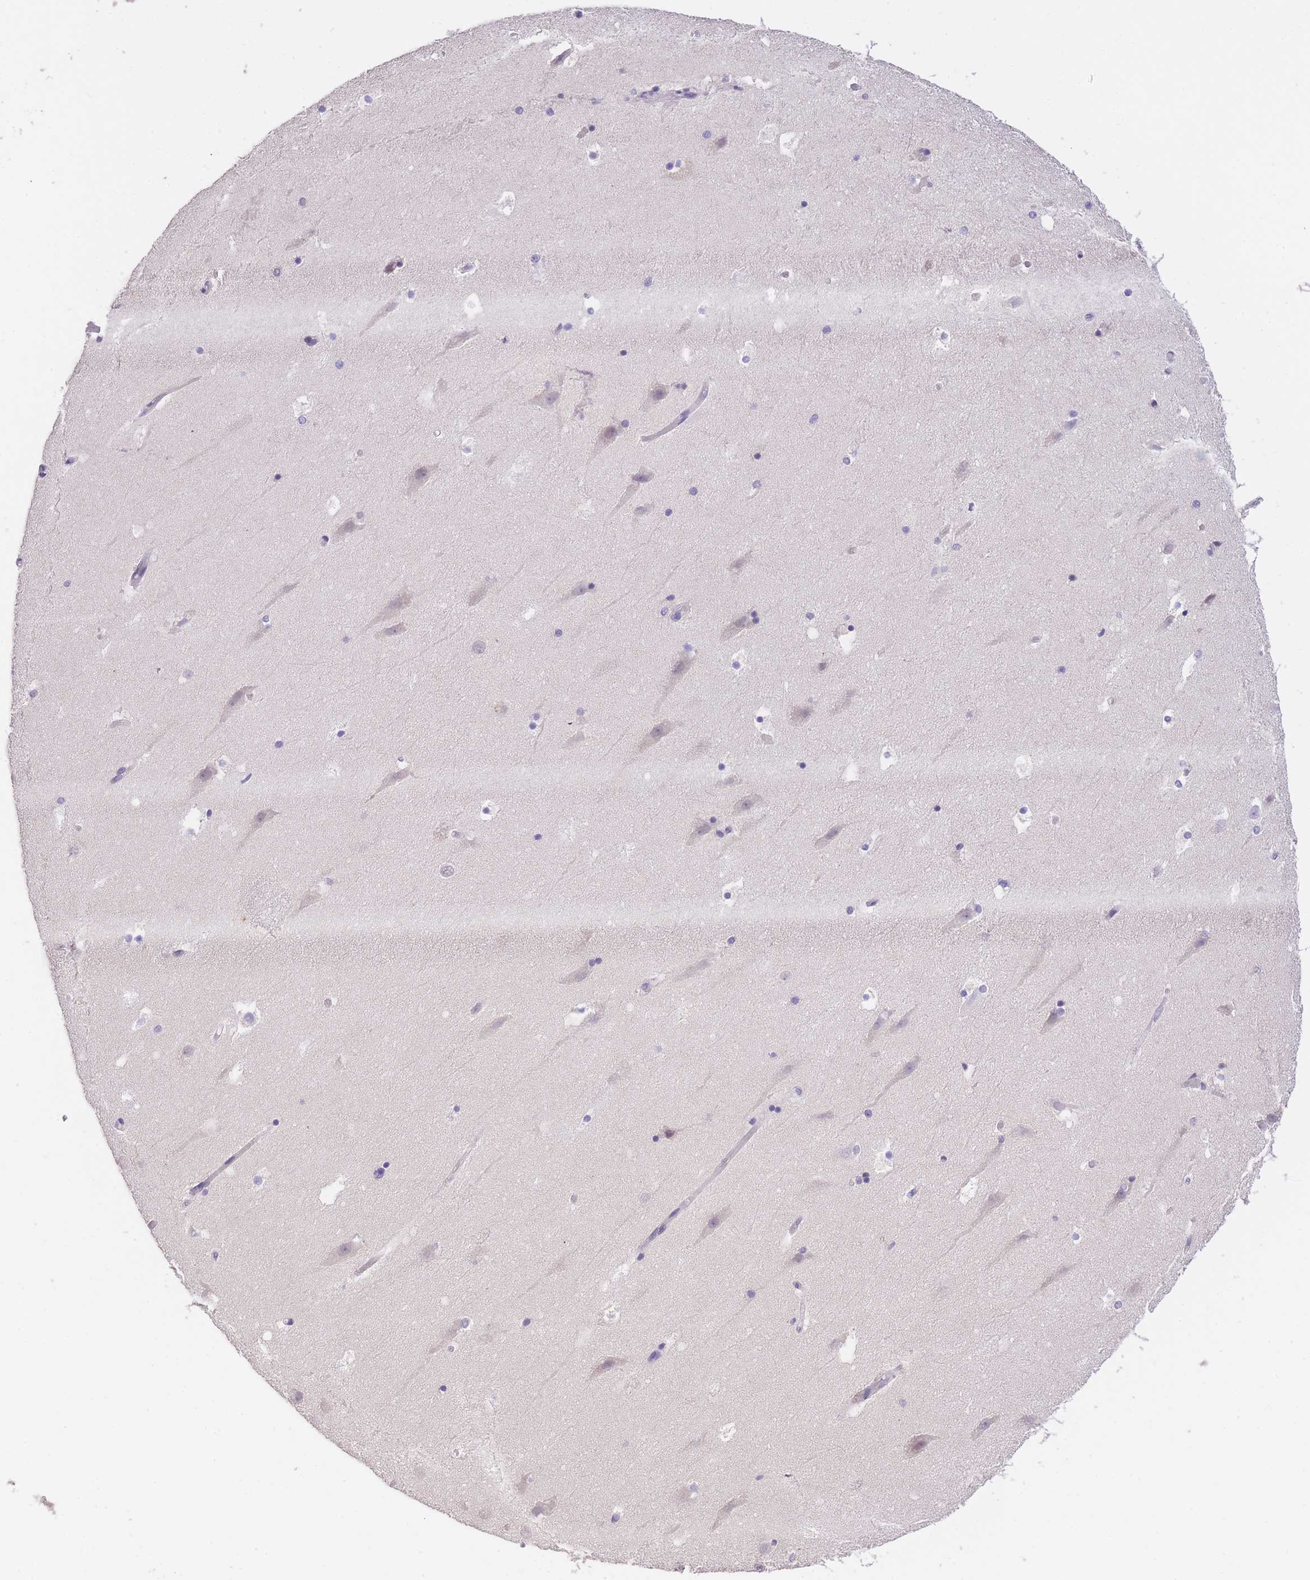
{"staining": {"intensity": "negative", "quantity": "none", "location": "none"}, "tissue": "hippocampus", "cell_type": "Glial cells", "image_type": "normal", "snomed": [{"axis": "morphology", "description": "Normal tissue, NOS"}, {"axis": "topography", "description": "Hippocampus"}], "caption": "DAB immunohistochemical staining of normal human hippocampus demonstrates no significant positivity in glial cells. Brightfield microscopy of IHC stained with DAB (brown) and hematoxylin (blue), captured at high magnification.", "gene": "SLC35F2", "patient": {"sex": "female", "age": 52}}